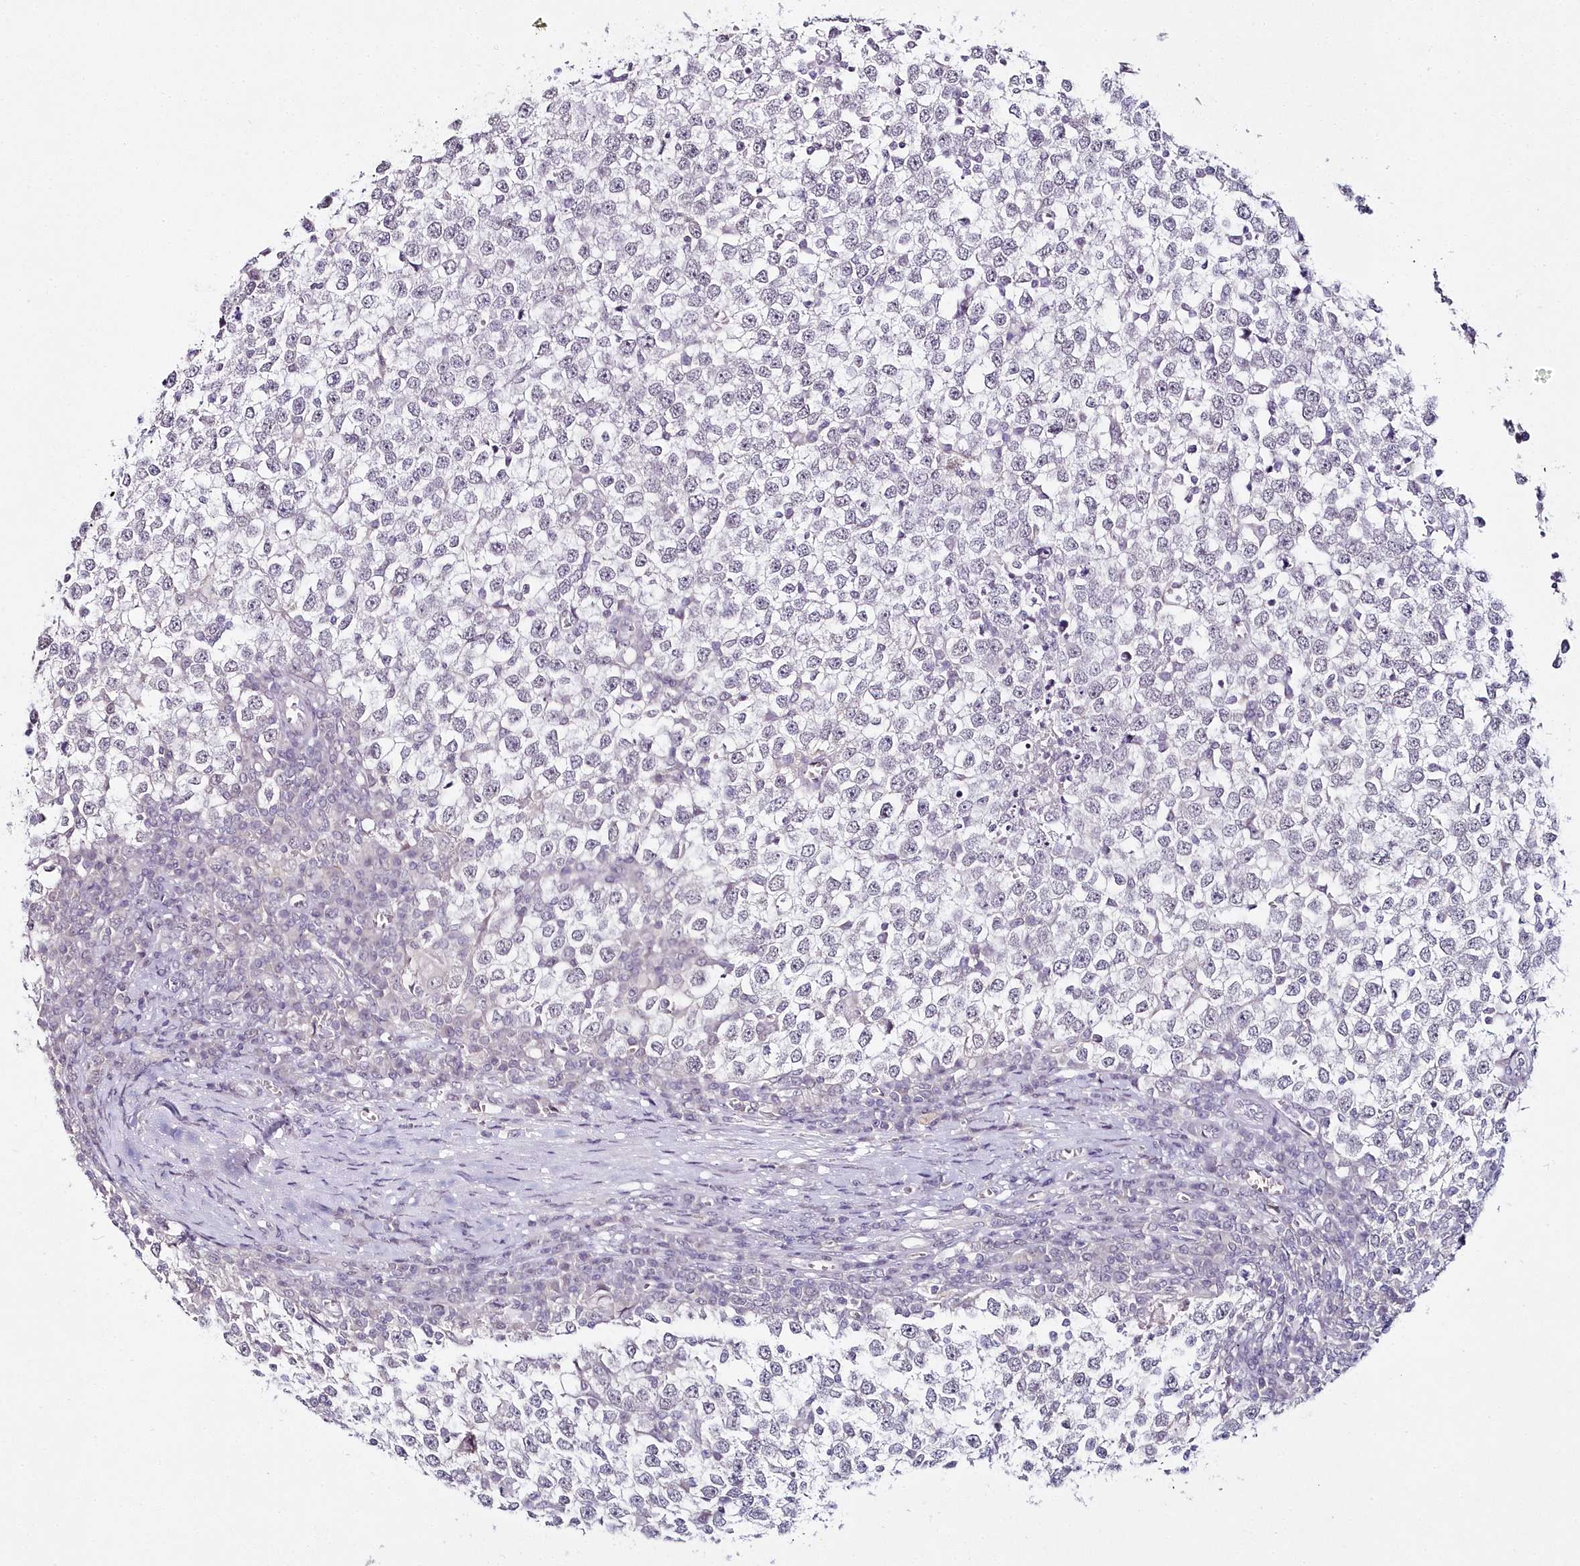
{"staining": {"intensity": "negative", "quantity": "none", "location": "none"}, "tissue": "testis cancer", "cell_type": "Tumor cells", "image_type": "cancer", "snomed": [{"axis": "morphology", "description": "Seminoma, NOS"}, {"axis": "topography", "description": "Testis"}], "caption": "The image displays no staining of tumor cells in testis cancer (seminoma).", "gene": "HYCC2", "patient": {"sex": "male", "age": 65}}